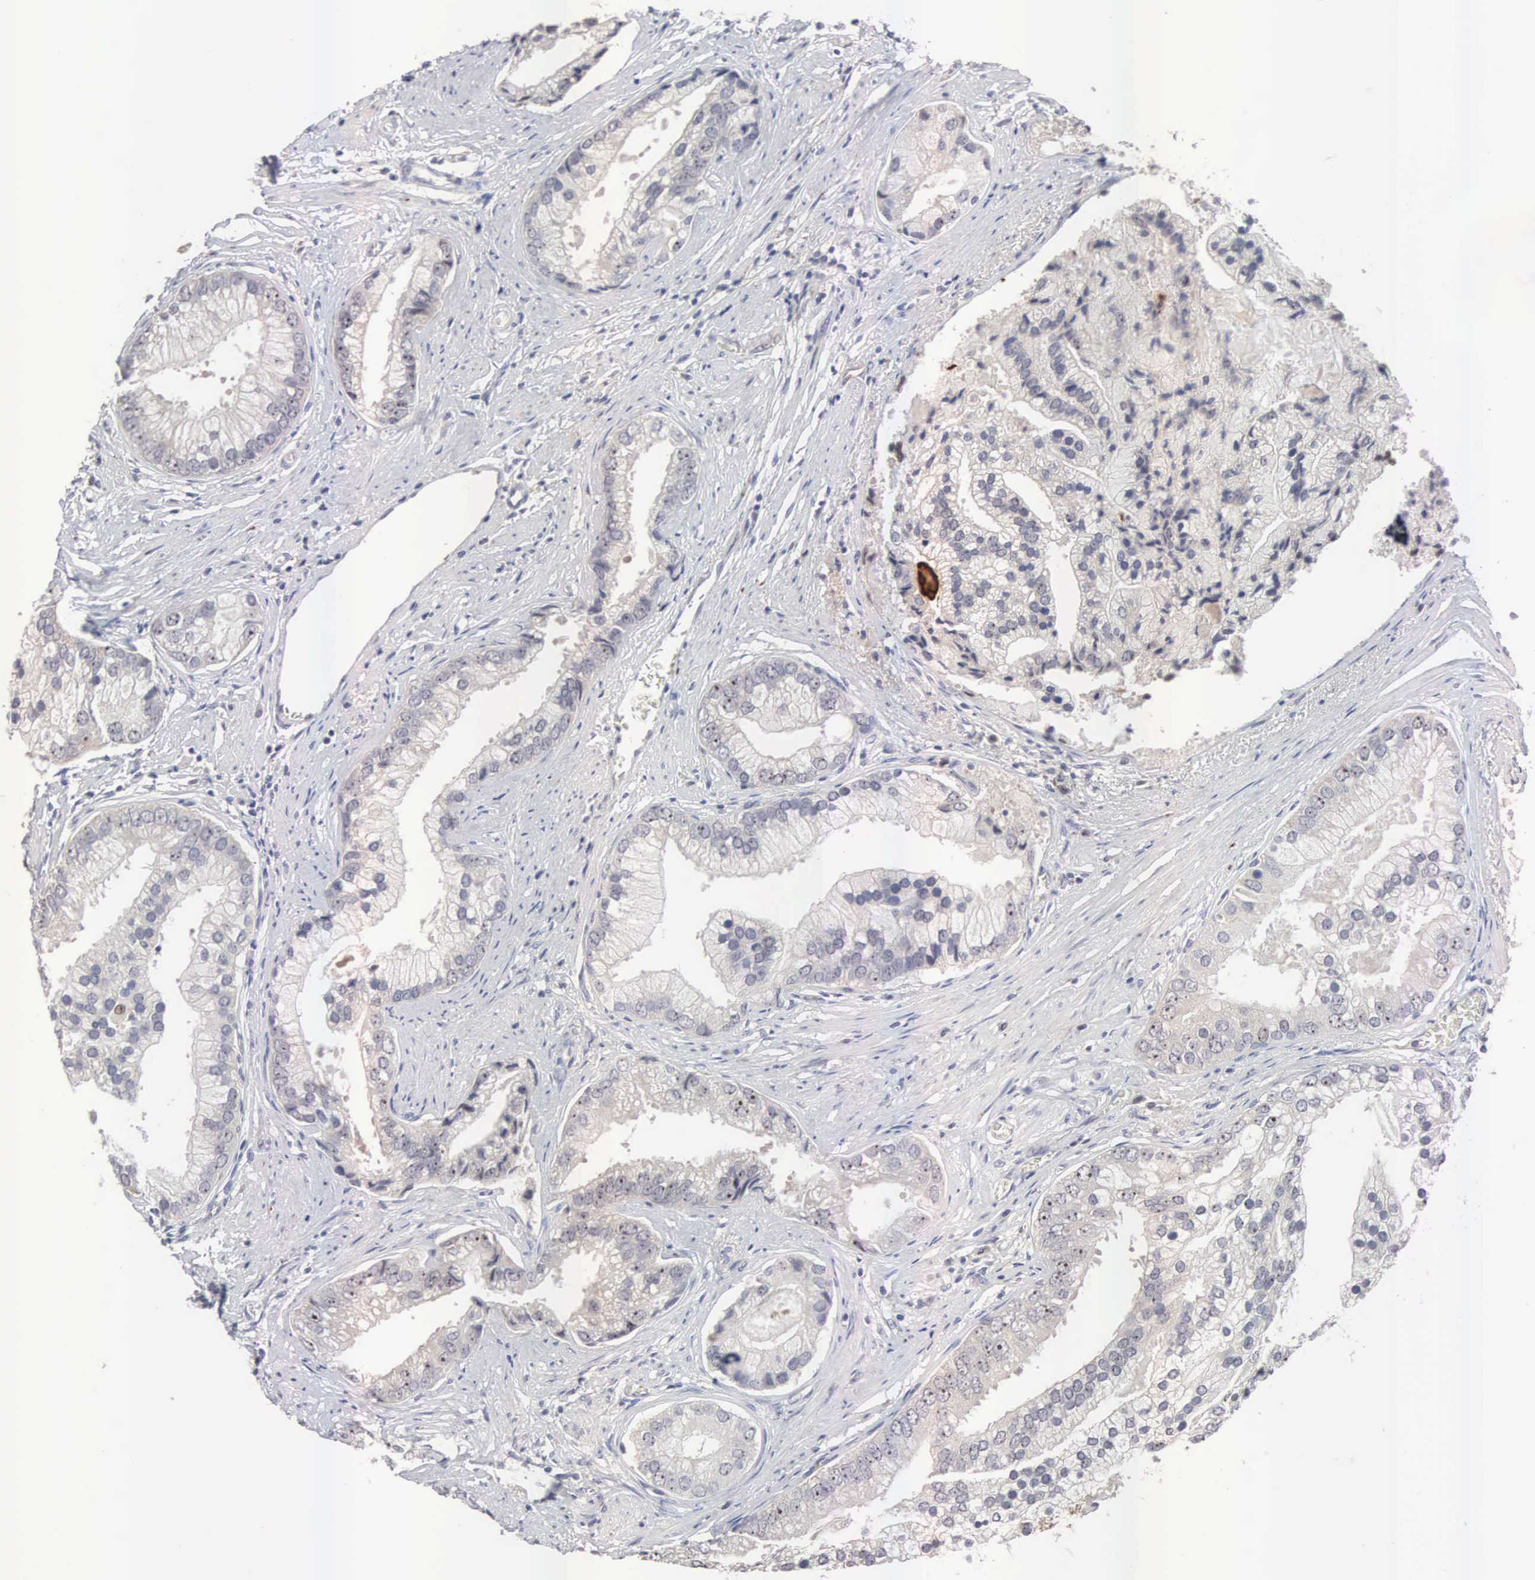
{"staining": {"intensity": "negative", "quantity": "none", "location": "none"}, "tissue": "prostate cancer", "cell_type": "Tumor cells", "image_type": "cancer", "snomed": [{"axis": "morphology", "description": "Adenocarcinoma, Low grade"}, {"axis": "topography", "description": "Prostate"}], "caption": "Immunohistochemistry micrograph of neoplastic tissue: human prostate cancer stained with DAB displays no significant protein staining in tumor cells.", "gene": "ACOT4", "patient": {"sex": "male", "age": 71}}